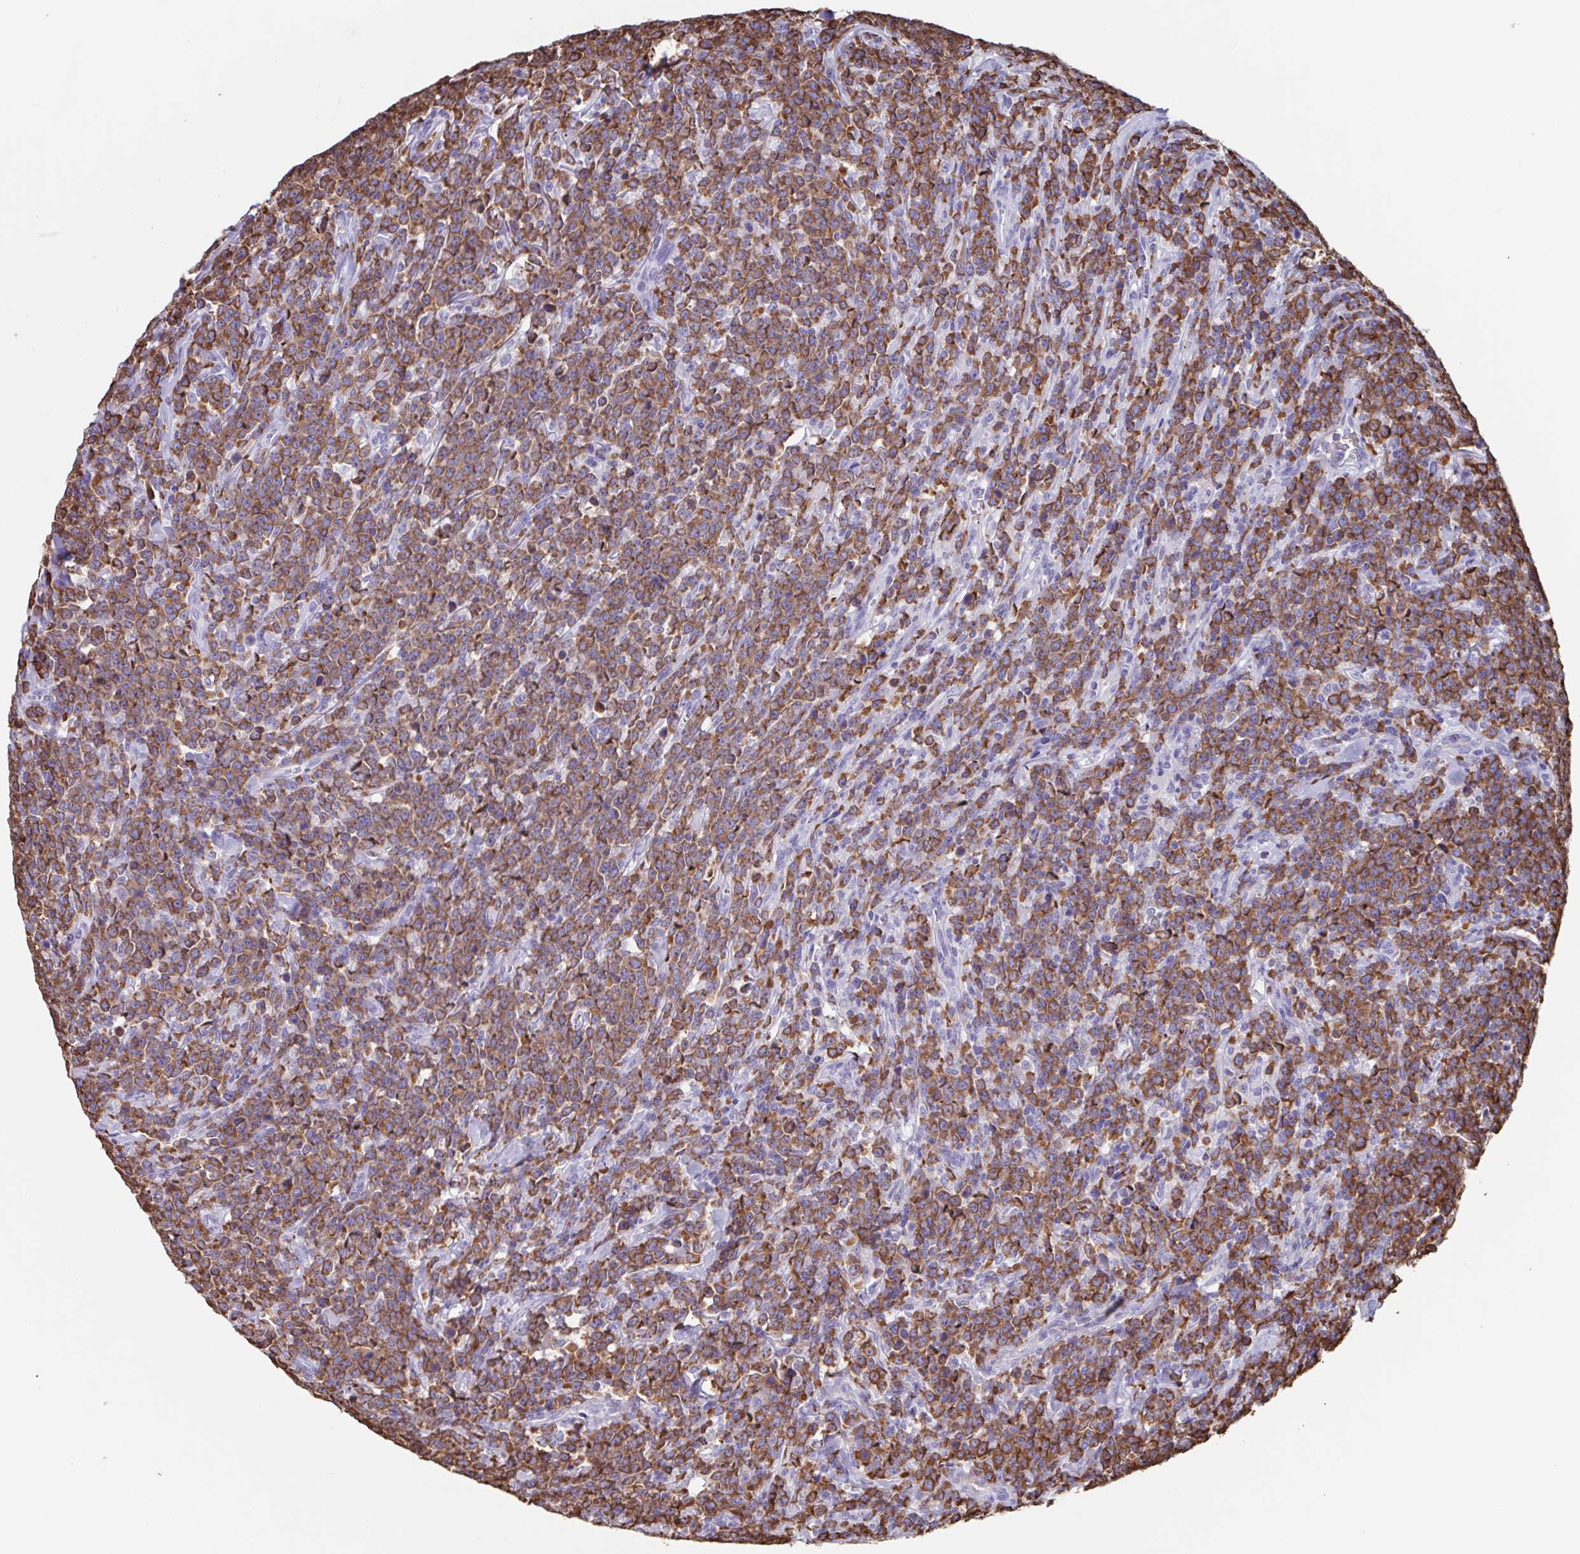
{"staining": {"intensity": "moderate", "quantity": ">75%", "location": "cytoplasmic/membranous"}, "tissue": "lymphoma", "cell_type": "Tumor cells", "image_type": "cancer", "snomed": [{"axis": "morphology", "description": "Malignant lymphoma, non-Hodgkin's type, High grade"}, {"axis": "topography", "description": "Small intestine"}], "caption": "The immunohistochemical stain labels moderate cytoplasmic/membranous staining in tumor cells of high-grade malignant lymphoma, non-Hodgkin's type tissue.", "gene": "TPD52", "patient": {"sex": "female", "age": 56}}